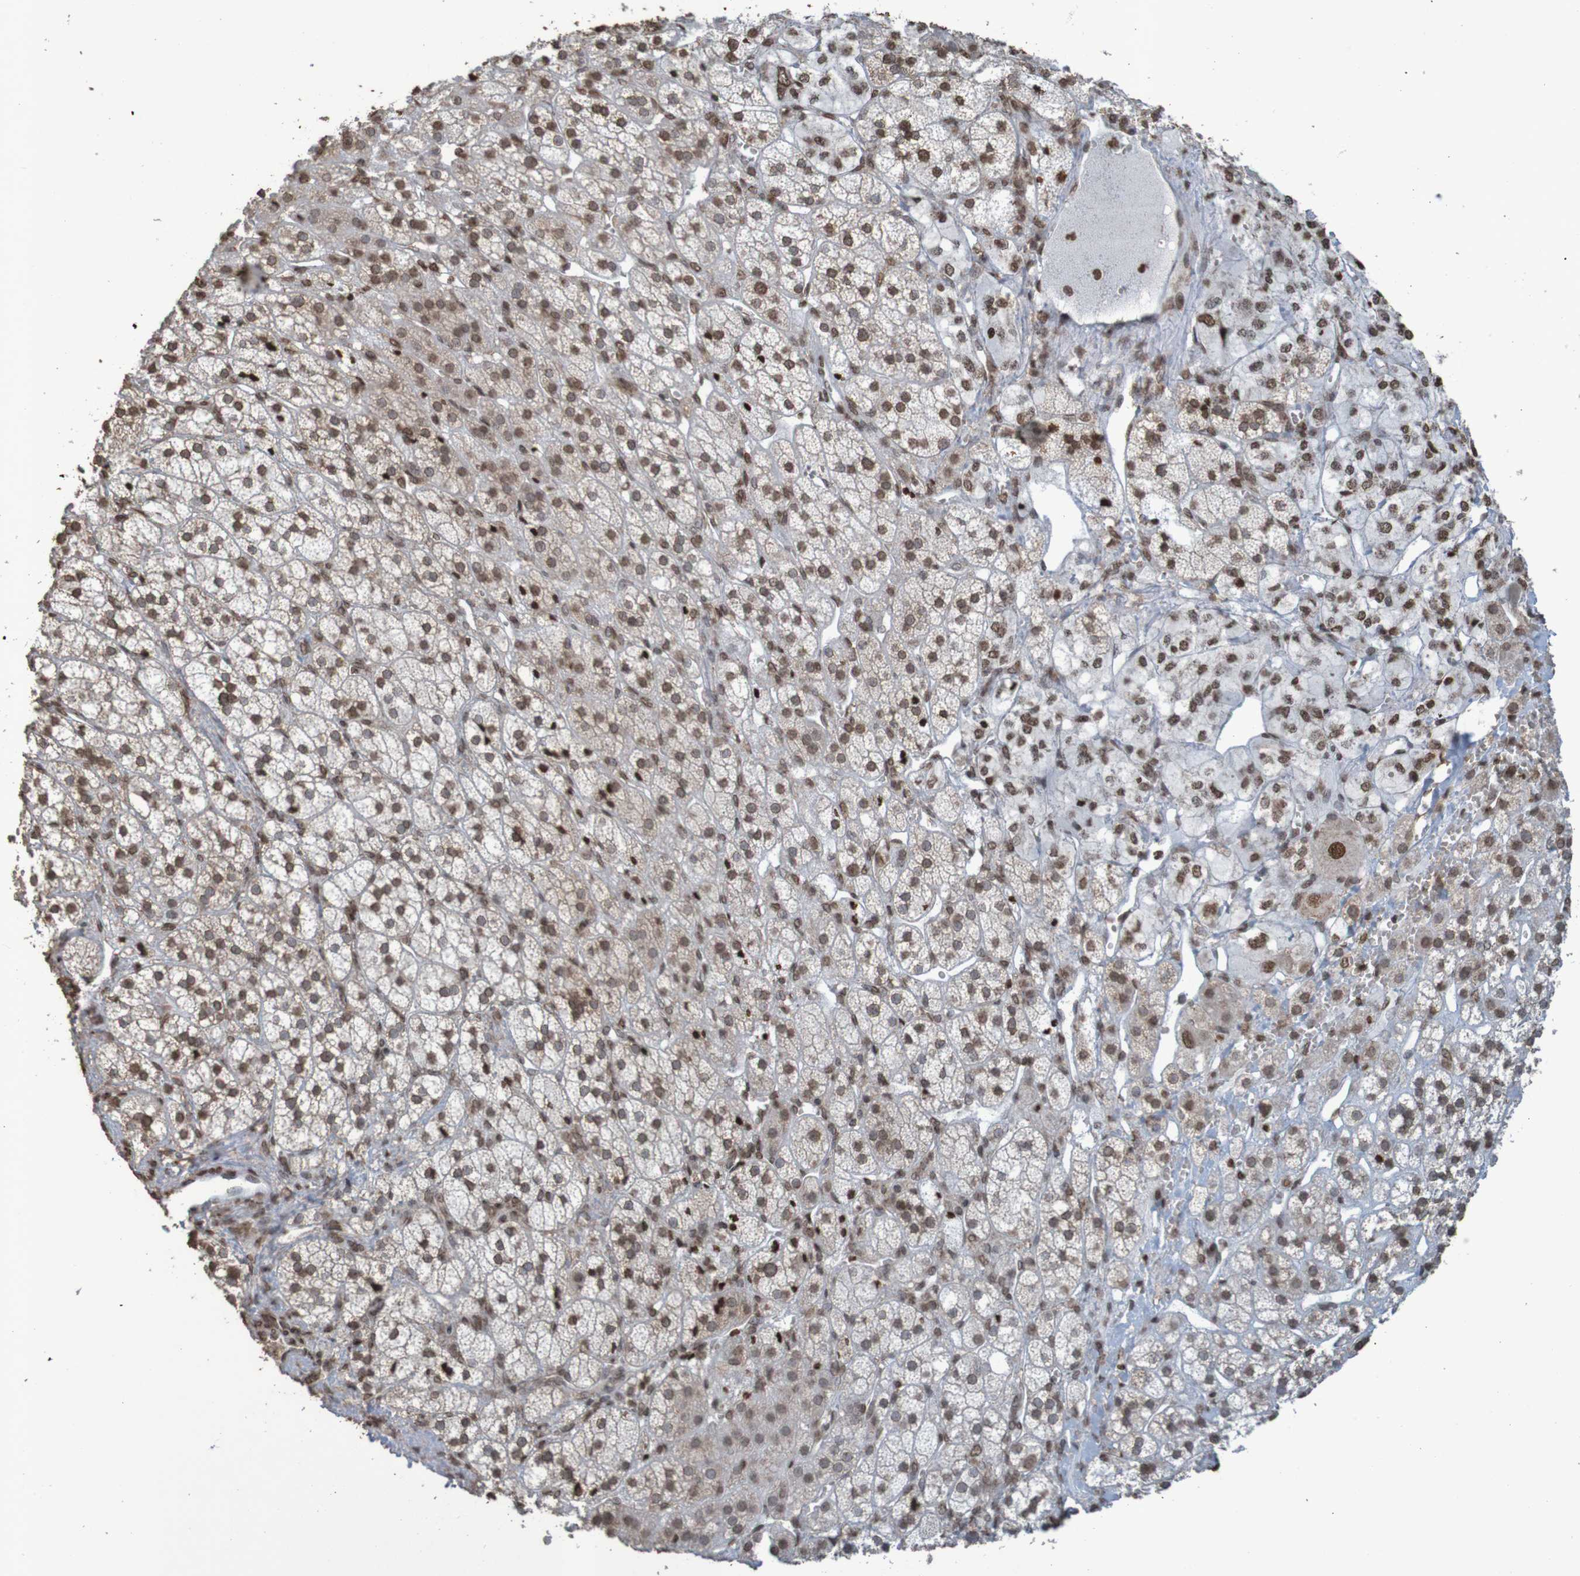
{"staining": {"intensity": "moderate", "quantity": "25%-75%", "location": "cytoplasmic/membranous,nuclear"}, "tissue": "adrenal gland", "cell_type": "Glandular cells", "image_type": "normal", "snomed": [{"axis": "morphology", "description": "Normal tissue, NOS"}, {"axis": "topography", "description": "Adrenal gland"}], "caption": "Immunohistochemical staining of normal adrenal gland reveals medium levels of moderate cytoplasmic/membranous,nuclear staining in approximately 25%-75% of glandular cells.", "gene": "GFI1", "patient": {"sex": "male", "age": 56}}